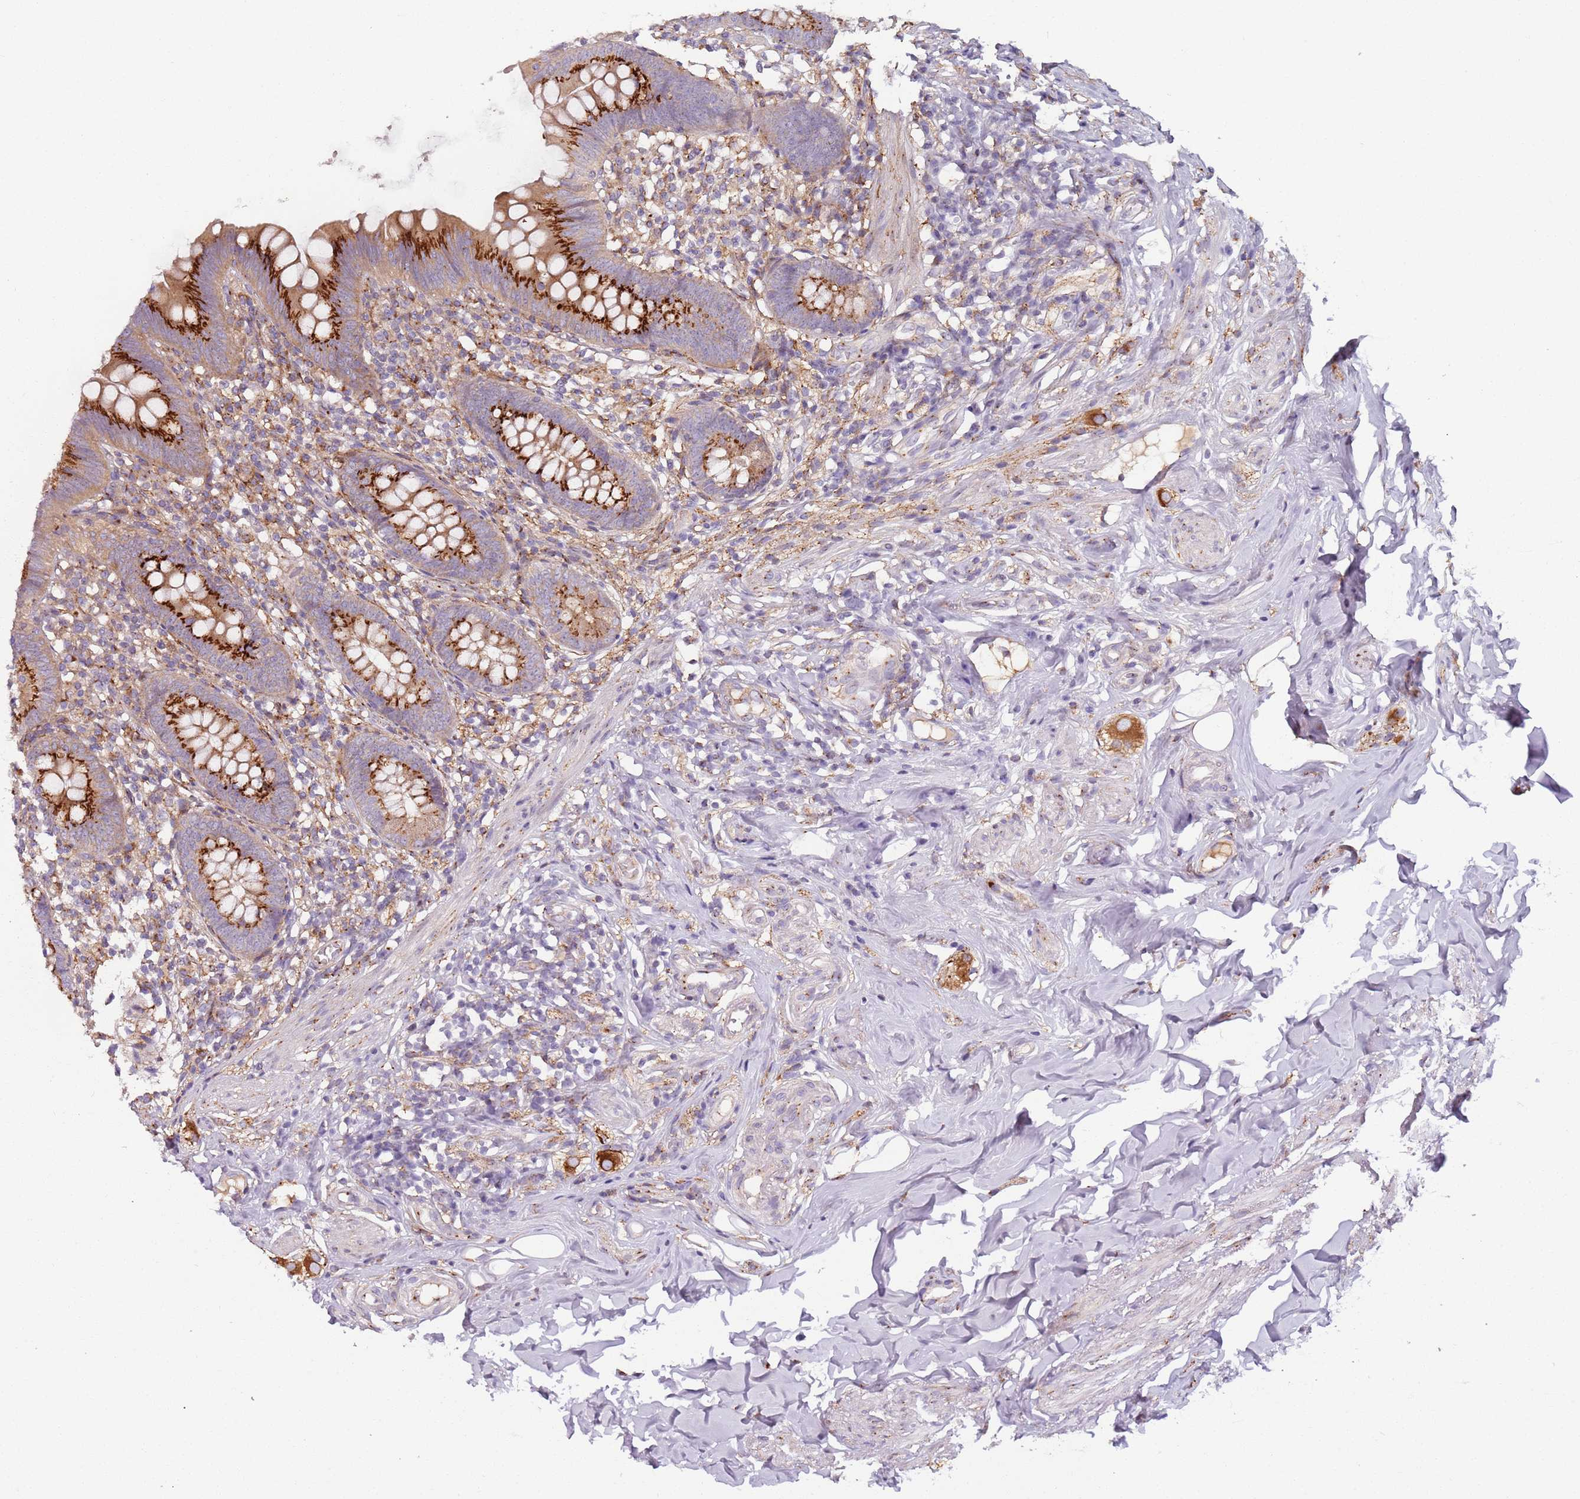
{"staining": {"intensity": "strong", "quantity": ">75%", "location": "cytoplasmic/membranous"}, "tissue": "appendix", "cell_type": "Glandular cells", "image_type": "normal", "snomed": [{"axis": "morphology", "description": "Normal tissue, NOS"}, {"axis": "topography", "description": "Appendix"}], "caption": "Human appendix stained for a protein (brown) shows strong cytoplasmic/membranous positive positivity in approximately >75% of glandular cells.", "gene": "AKTIP", "patient": {"sex": "female", "age": 62}}